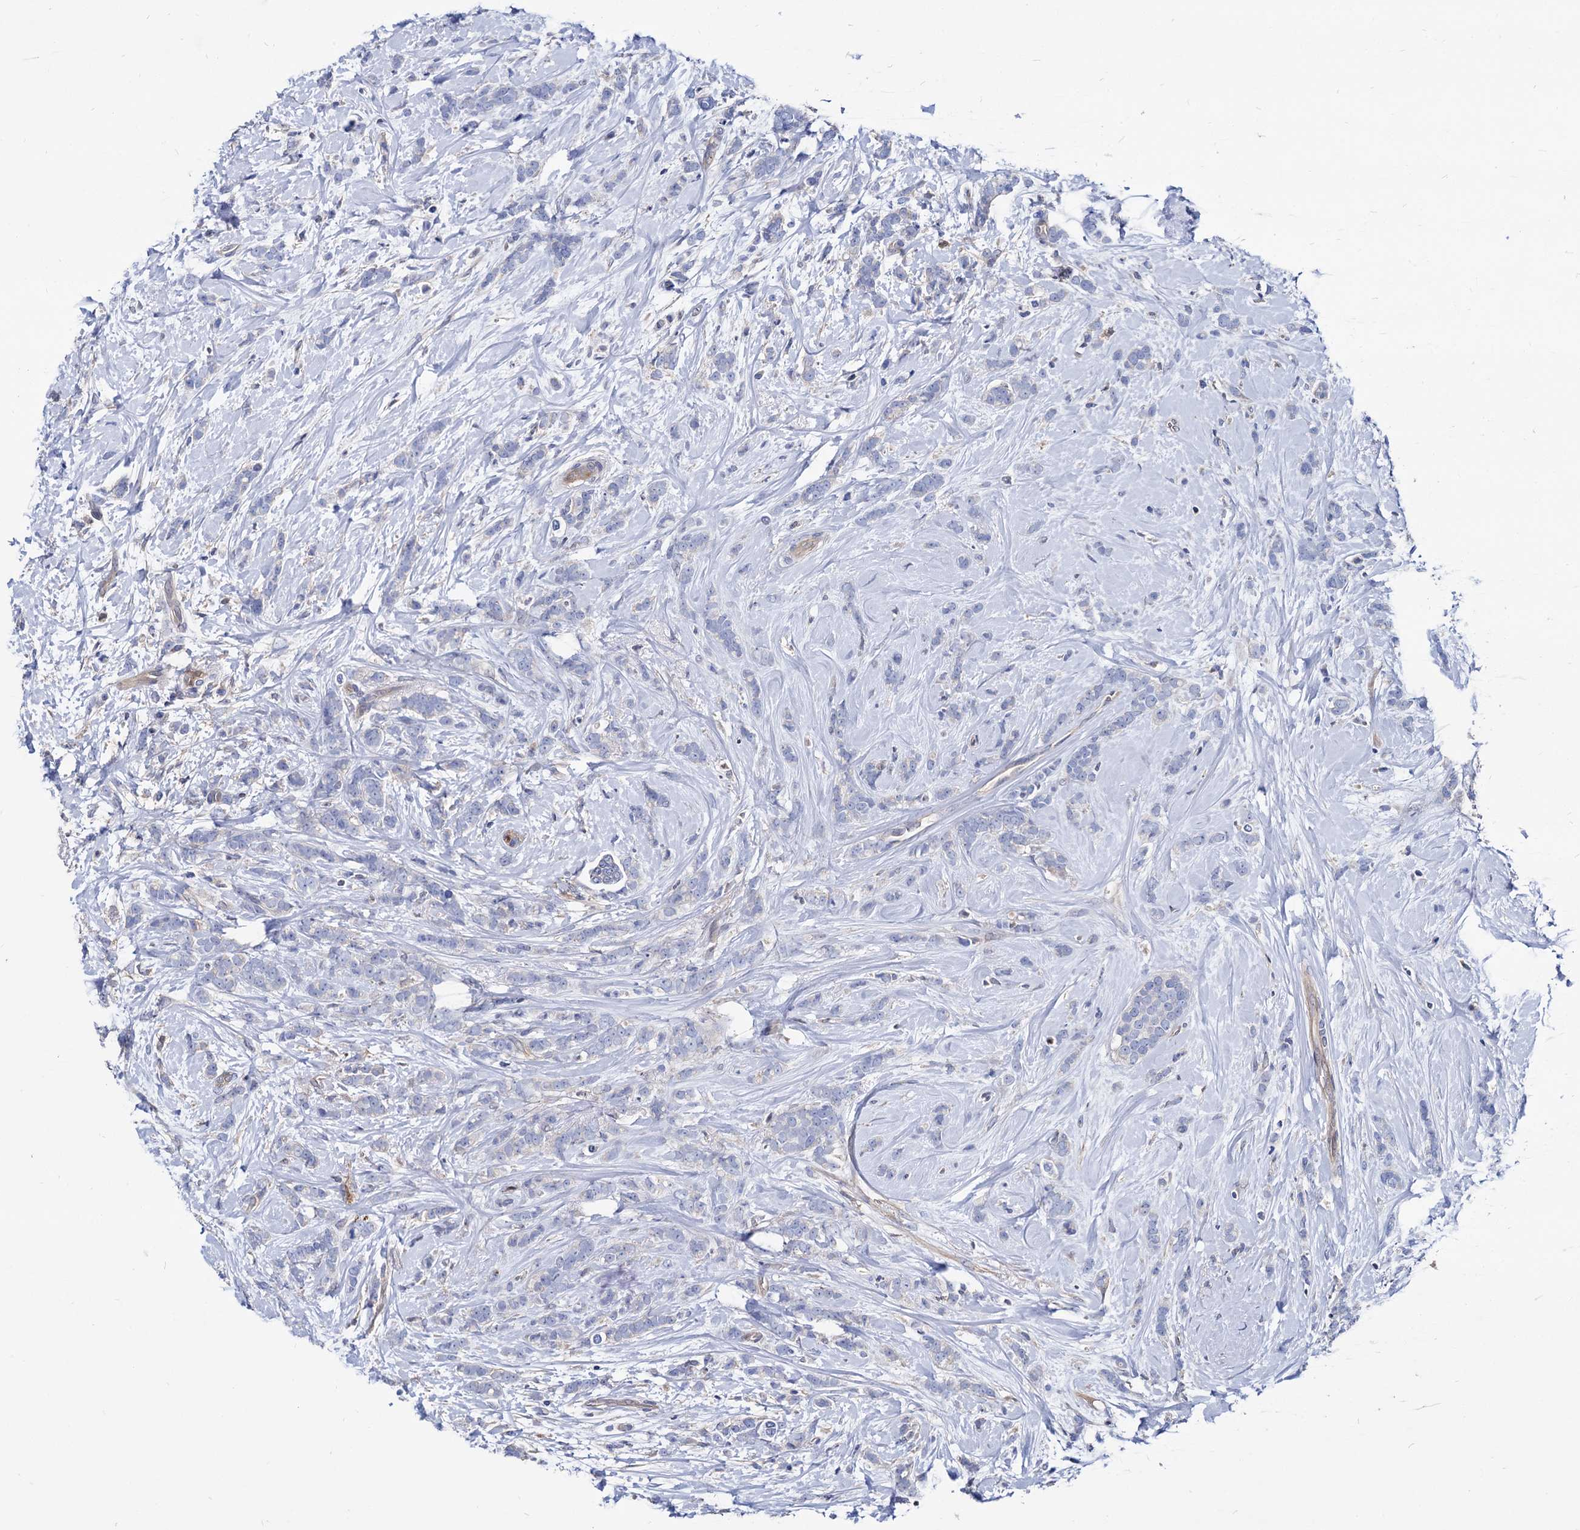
{"staining": {"intensity": "negative", "quantity": "none", "location": "none"}, "tissue": "breast cancer", "cell_type": "Tumor cells", "image_type": "cancer", "snomed": [{"axis": "morphology", "description": "Lobular carcinoma"}, {"axis": "topography", "description": "Breast"}], "caption": "Protein analysis of breast cancer displays no significant expression in tumor cells.", "gene": "CPPED1", "patient": {"sex": "female", "age": 58}}